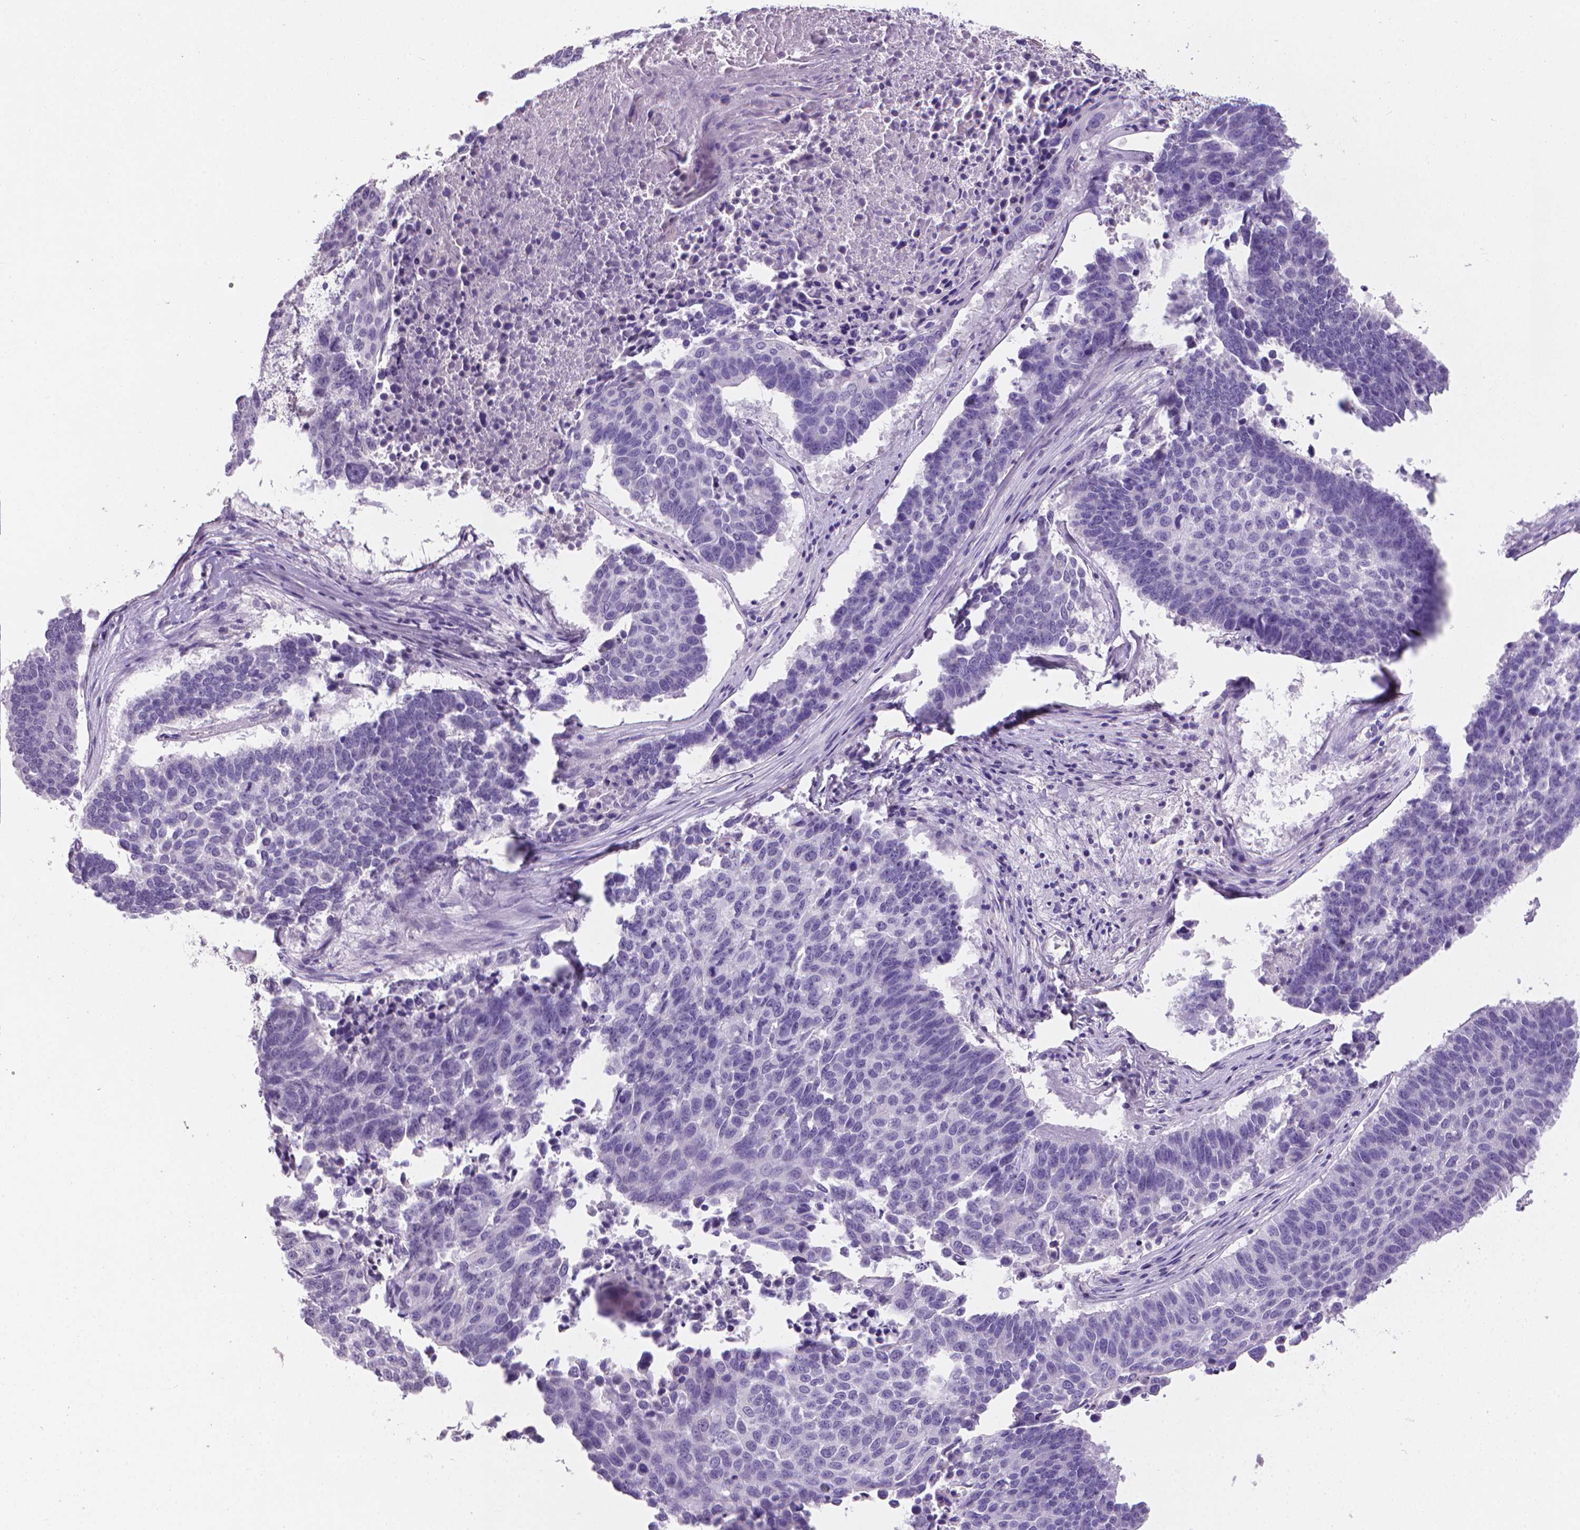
{"staining": {"intensity": "negative", "quantity": "none", "location": "none"}, "tissue": "lung cancer", "cell_type": "Tumor cells", "image_type": "cancer", "snomed": [{"axis": "morphology", "description": "Squamous cell carcinoma, NOS"}, {"axis": "topography", "description": "Lung"}], "caption": "Lung squamous cell carcinoma was stained to show a protein in brown. There is no significant positivity in tumor cells.", "gene": "XPNPEP2", "patient": {"sex": "male", "age": 73}}